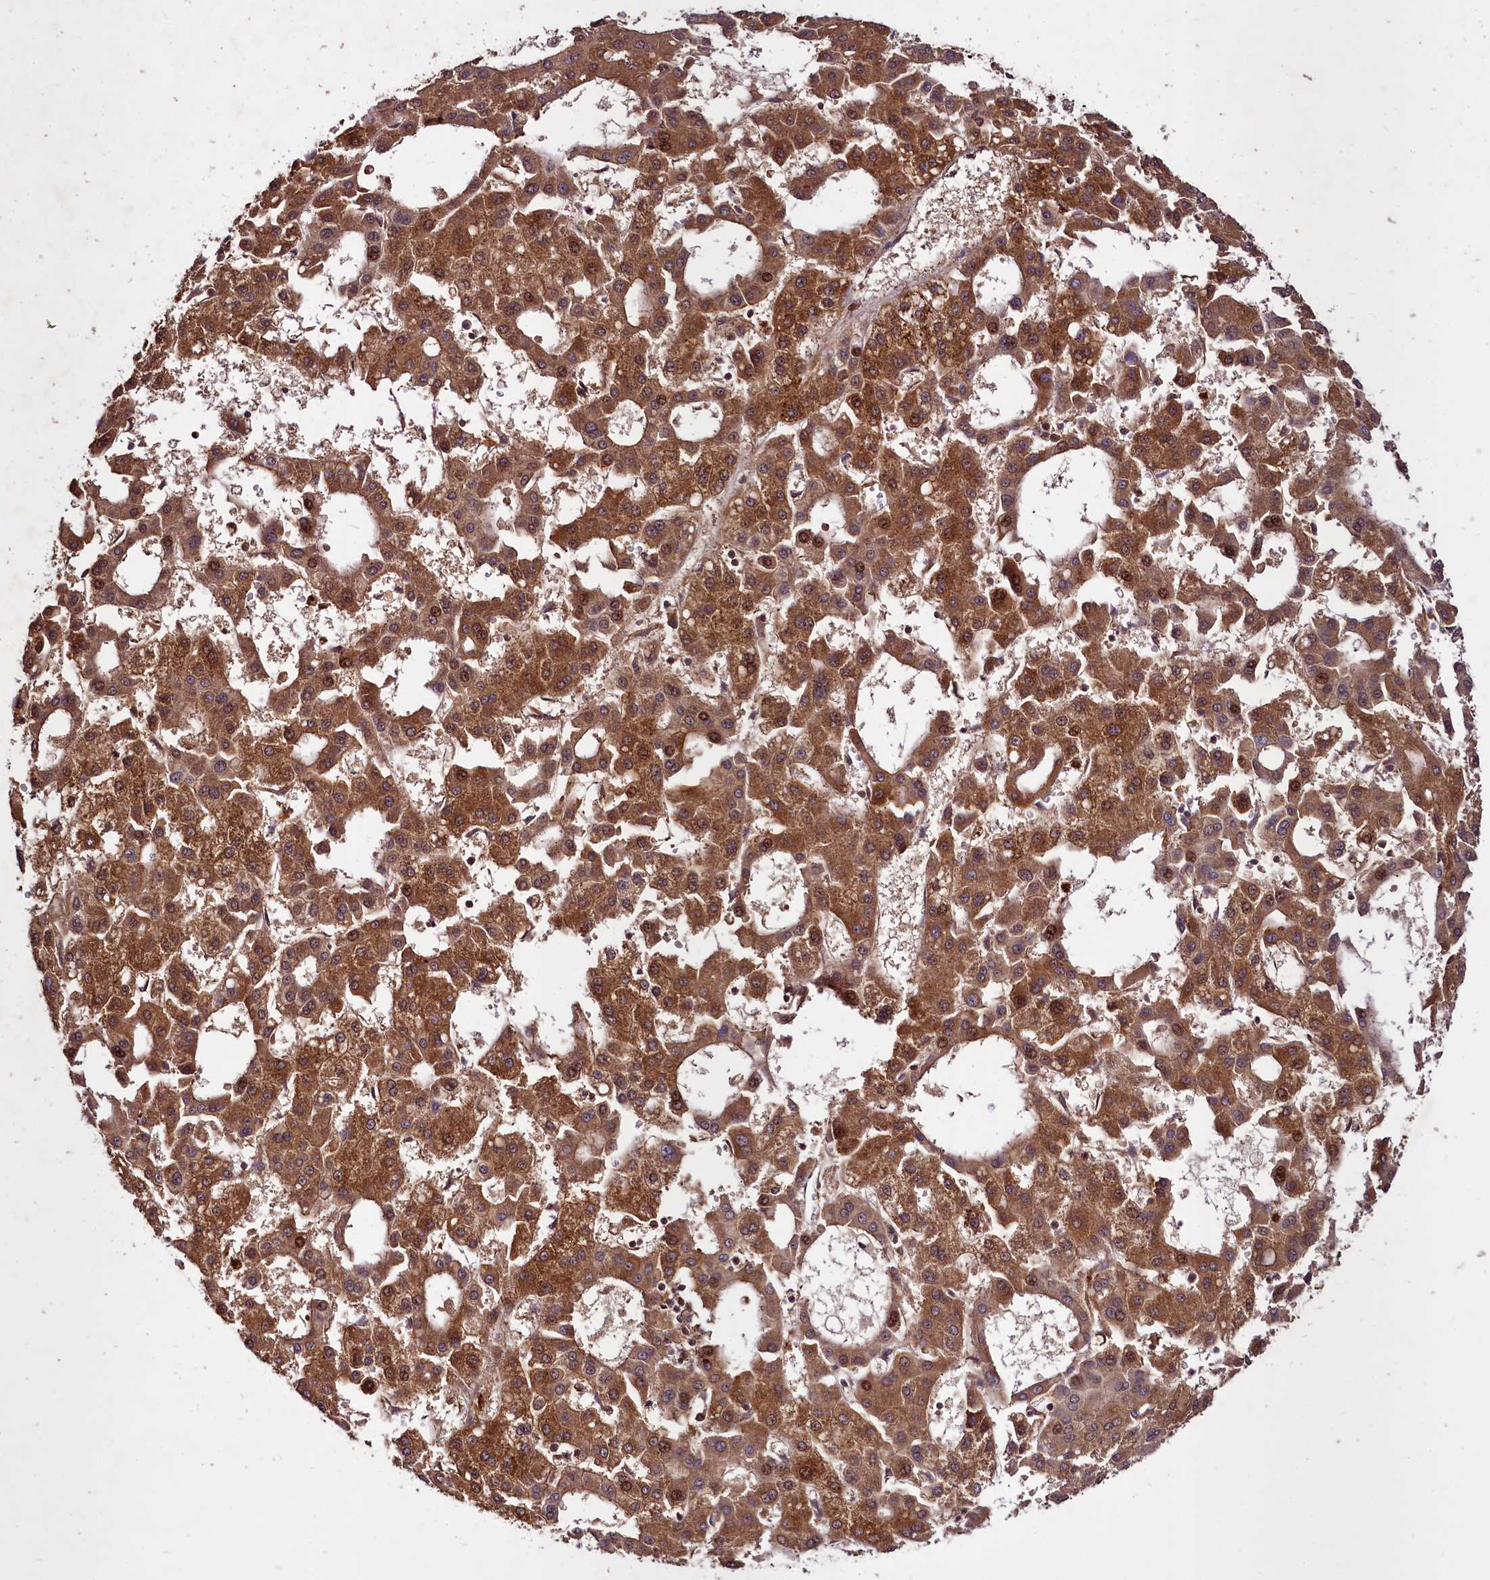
{"staining": {"intensity": "strong", "quantity": ">75%", "location": "cytoplasmic/membranous,nuclear"}, "tissue": "liver cancer", "cell_type": "Tumor cells", "image_type": "cancer", "snomed": [{"axis": "morphology", "description": "Carcinoma, Hepatocellular, NOS"}, {"axis": "topography", "description": "Liver"}], "caption": "Human liver cancer (hepatocellular carcinoma) stained with a protein marker reveals strong staining in tumor cells.", "gene": "DCP1B", "patient": {"sex": "male", "age": 47}}